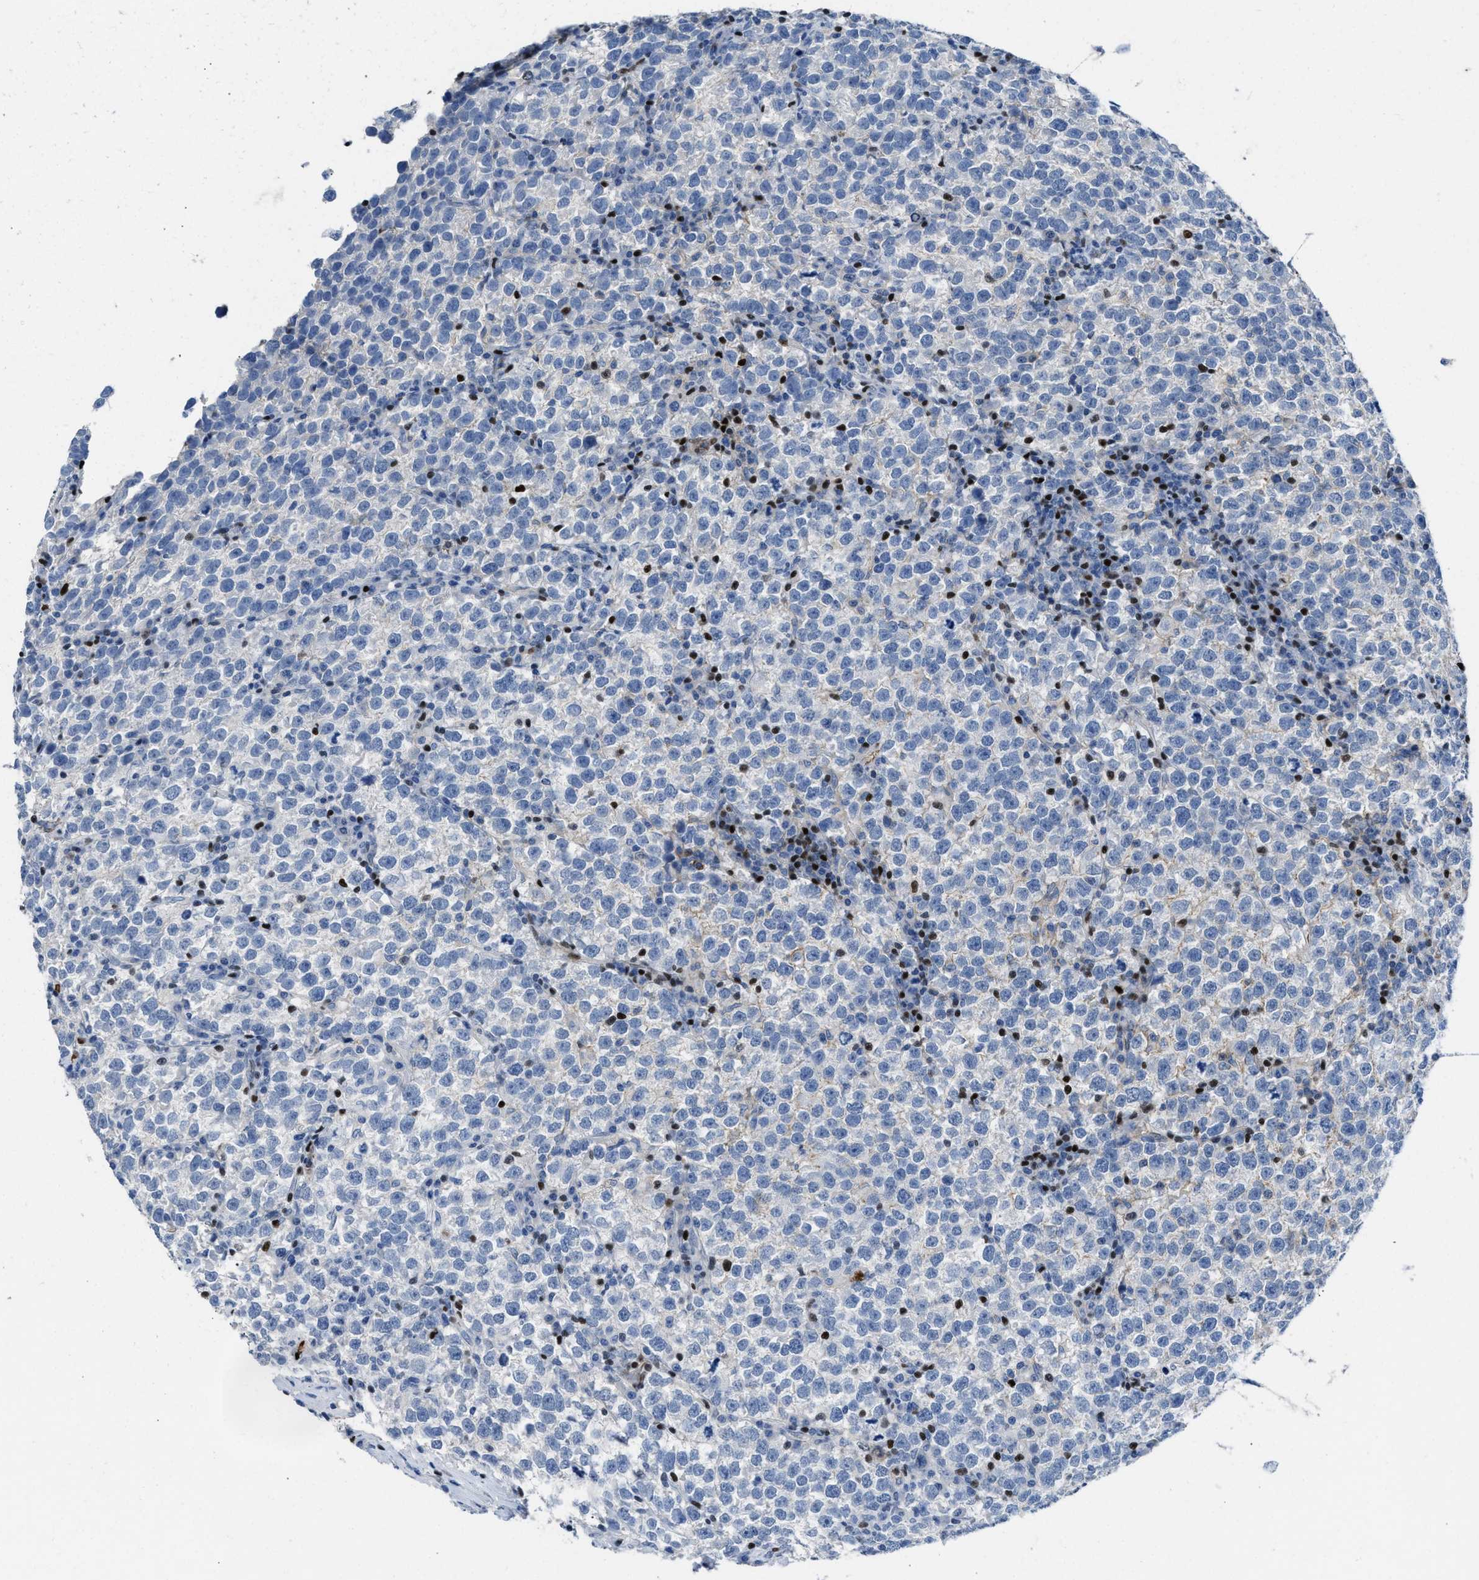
{"staining": {"intensity": "moderate", "quantity": "<25%", "location": "cytoplasmic/membranous"}, "tissue": "testis cancer", "cell_type": "Tumor cells", "image_type": "cancer", "snomed": [{"axis": "morphology", "description": "Normal tissue, NOS"}, {"axis": "morphology", "description": "Seminoma, NOS"}, {"axis": "topography", "description": "Testis"}], "caption": "Seminoma (testis) tissue displays moderate cytoplasmic/membranous positivity in approximately <25% of tumor cells The staining was performed using DAB, with brown indicating positive protein expression. Nuclei are stained blue with hematoxylin.", "gene": "LEF1", "patient": {"sex": "male", "age": 43}}